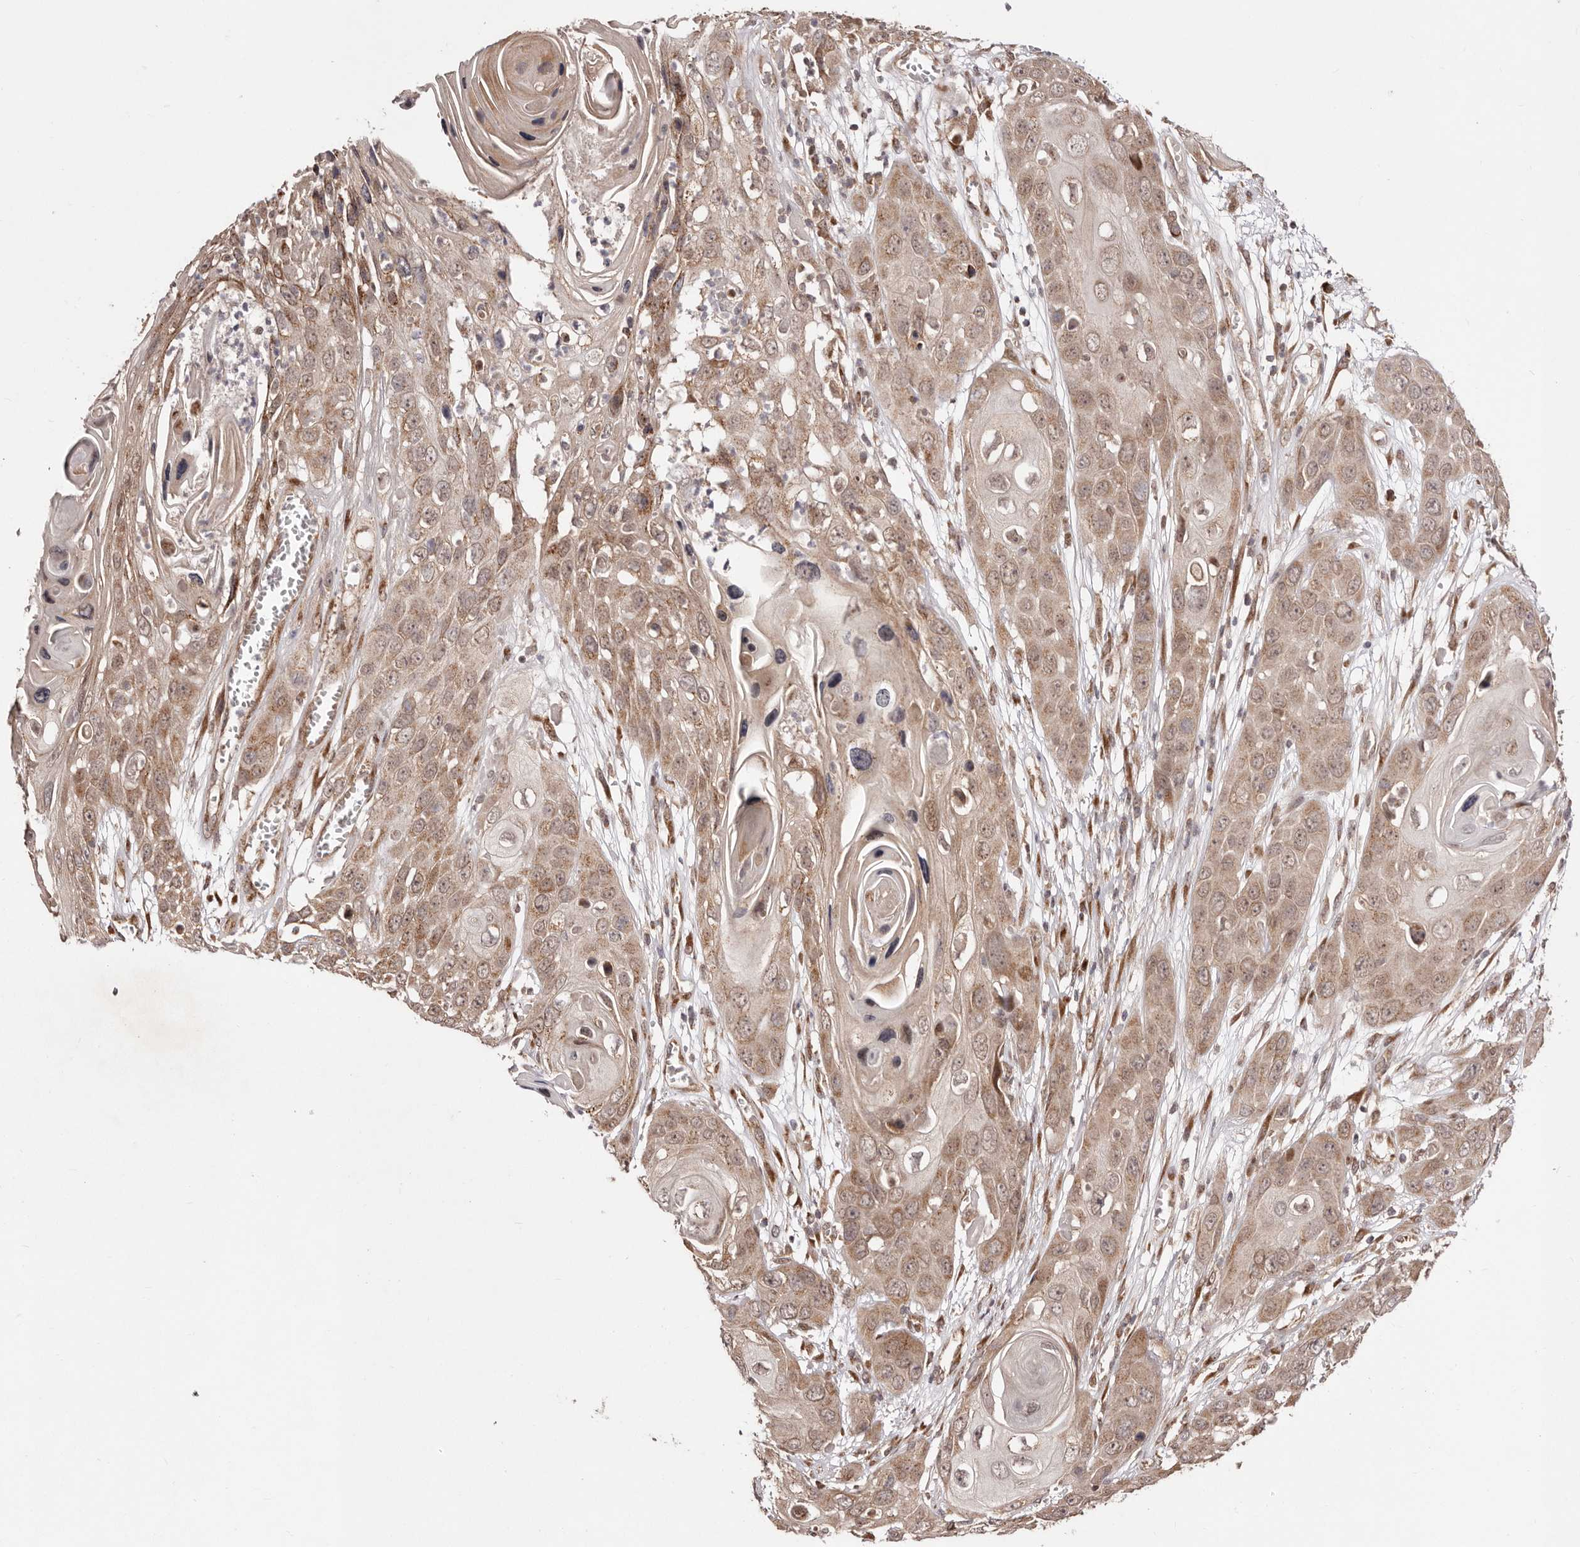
{"staining": {"intensity": "moderate", "quantity": ">75%", "location": "cytoplasmic/membranous"}, "tissue": "skin cancer", "cell_type": "Tumor cells", "image_type": "cancer", "snomed": [{"axis": "morphology", "description": "Squamous cell carcinoma, NOS"}, {"axis": "topography", "description": "Skin"}], "caption": "Moderate cytoplasmic/membranous protein staining is seen in about >75% of tumor cells in skin squamous cell carcinoma.", "gene": "EGR3", "patient": {"sex": "male", "age": 55}}